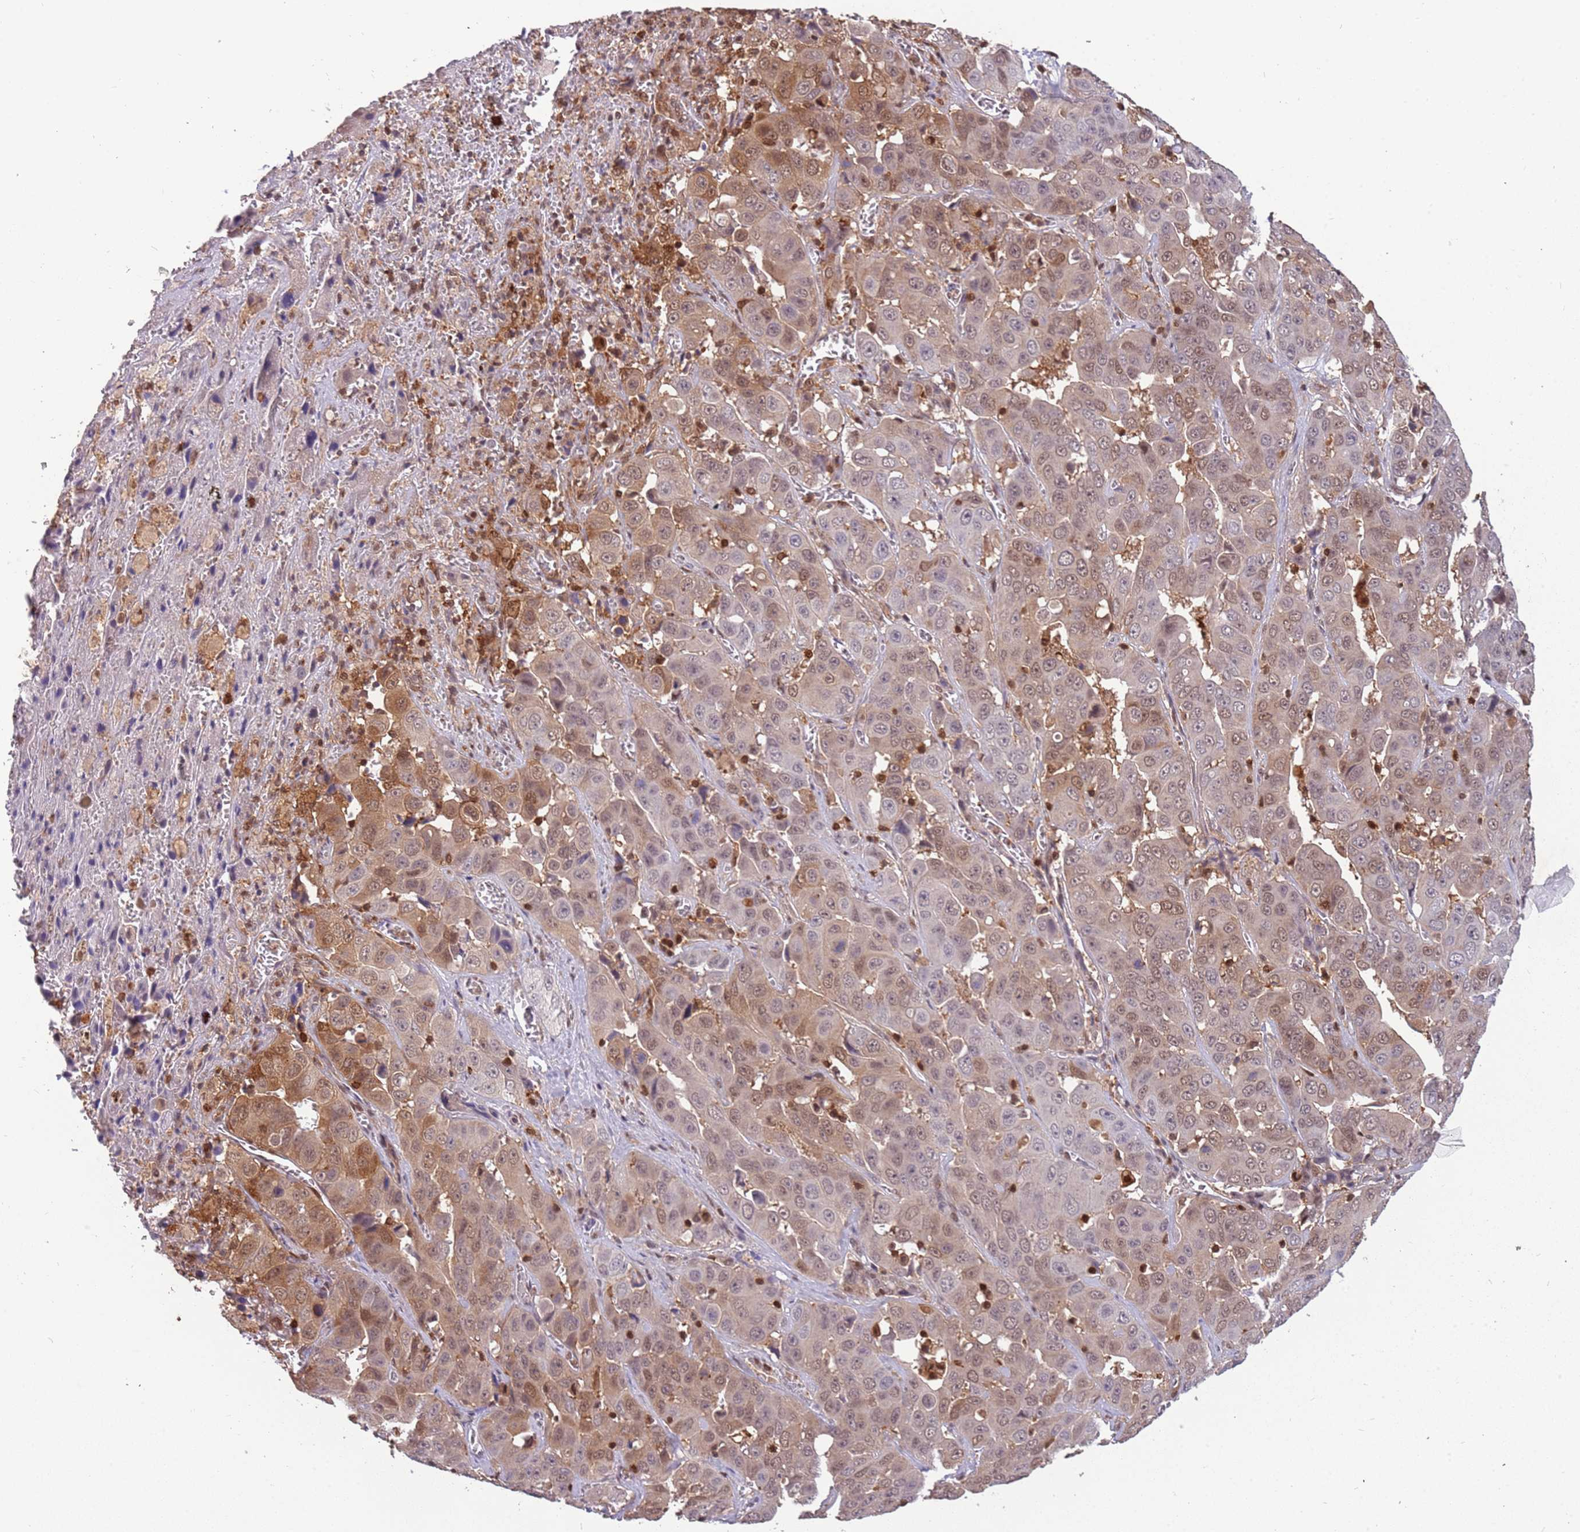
{"staining": {"intensity": "moderate", "quantity": ">75%", "location": "cytoplasmic/membranous,nuclear"}, "tissue": "liver cancer", "cell_type": "Tumor cells", "image_type": "cancer", "snomed": [{"axis": "morphology", "description": "Cholangiocarcinoma"}, {"axis": "topography", "description": "Liver"}], "caption": "IHC micrograph of neoplastic tissue: human cholangiocarcinoma (liver) stained using immunohistochemistry (IHC) displays medium levels of moderate protein expression localized specifically in the cytoplasmic/membranous and nuclear of tumor cells, appearing as a cytoplasmic/membranous and nuclear brown color.", "gene": "GBP2", "patient": {"sex": "female", "age": 52}}